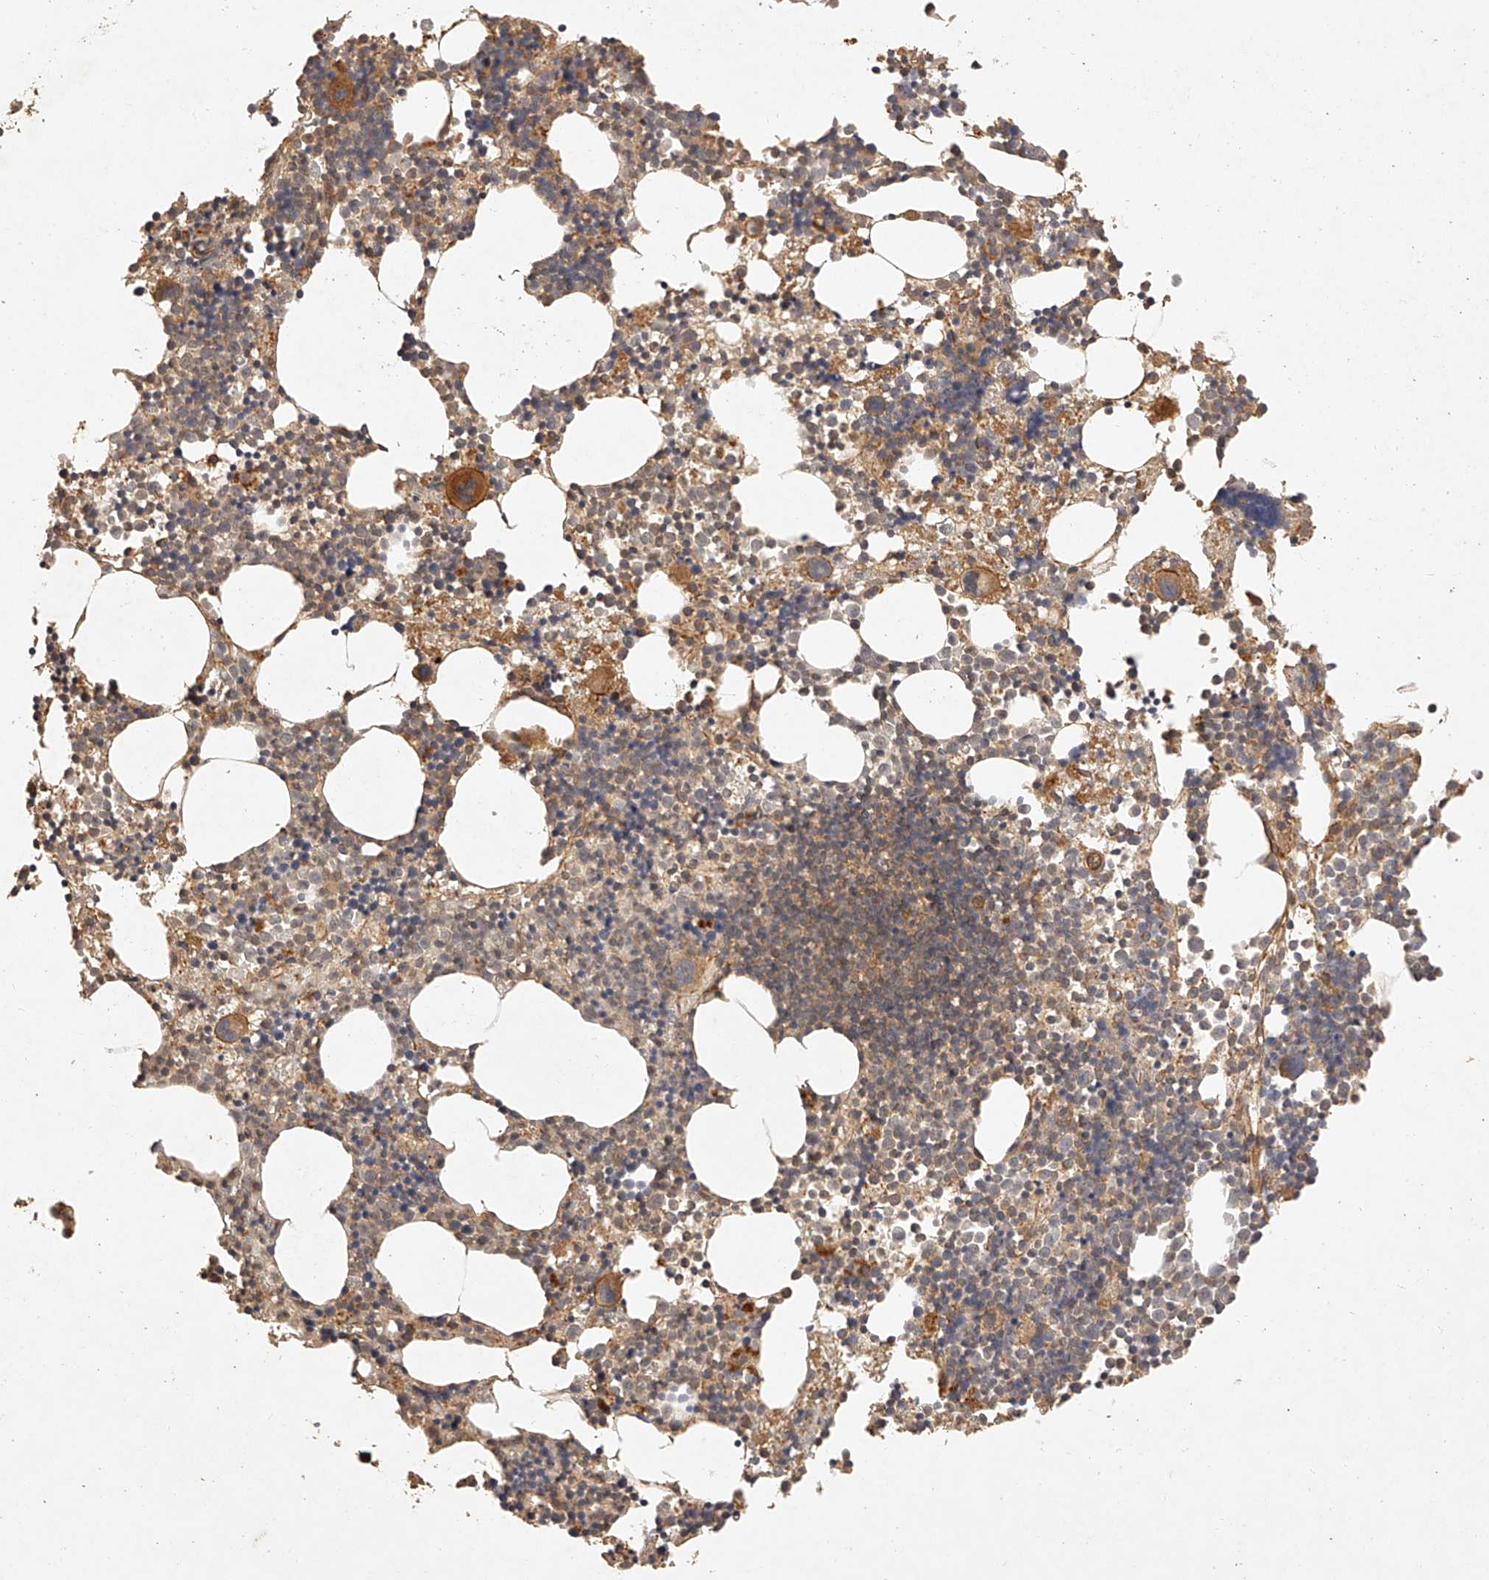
{"staining": {"intensity": "moderate", "quantity": "<25%", "location": "cytoplasmic/membranous"}, "tissue": "bone marrow", "cell_type": "Hematopoietic cells", "image_type": "normal", "snomed": [{"axis": "morphology", "description": "Normal tissue, NOS"}, {"axis": "morphology", "description": "Inflammation, NOS"}, {"axis": "topography", "description": "Bone marrow"}], "caption": "Protein positivity by immunohistochemistry demonstrates moderate cytoplasmic/membranous staining in approximately <25% of hematopoietic cells in normal bone marrow.", "gene": "NSMAF", "patient": {"sex": "male", "age": 31}}